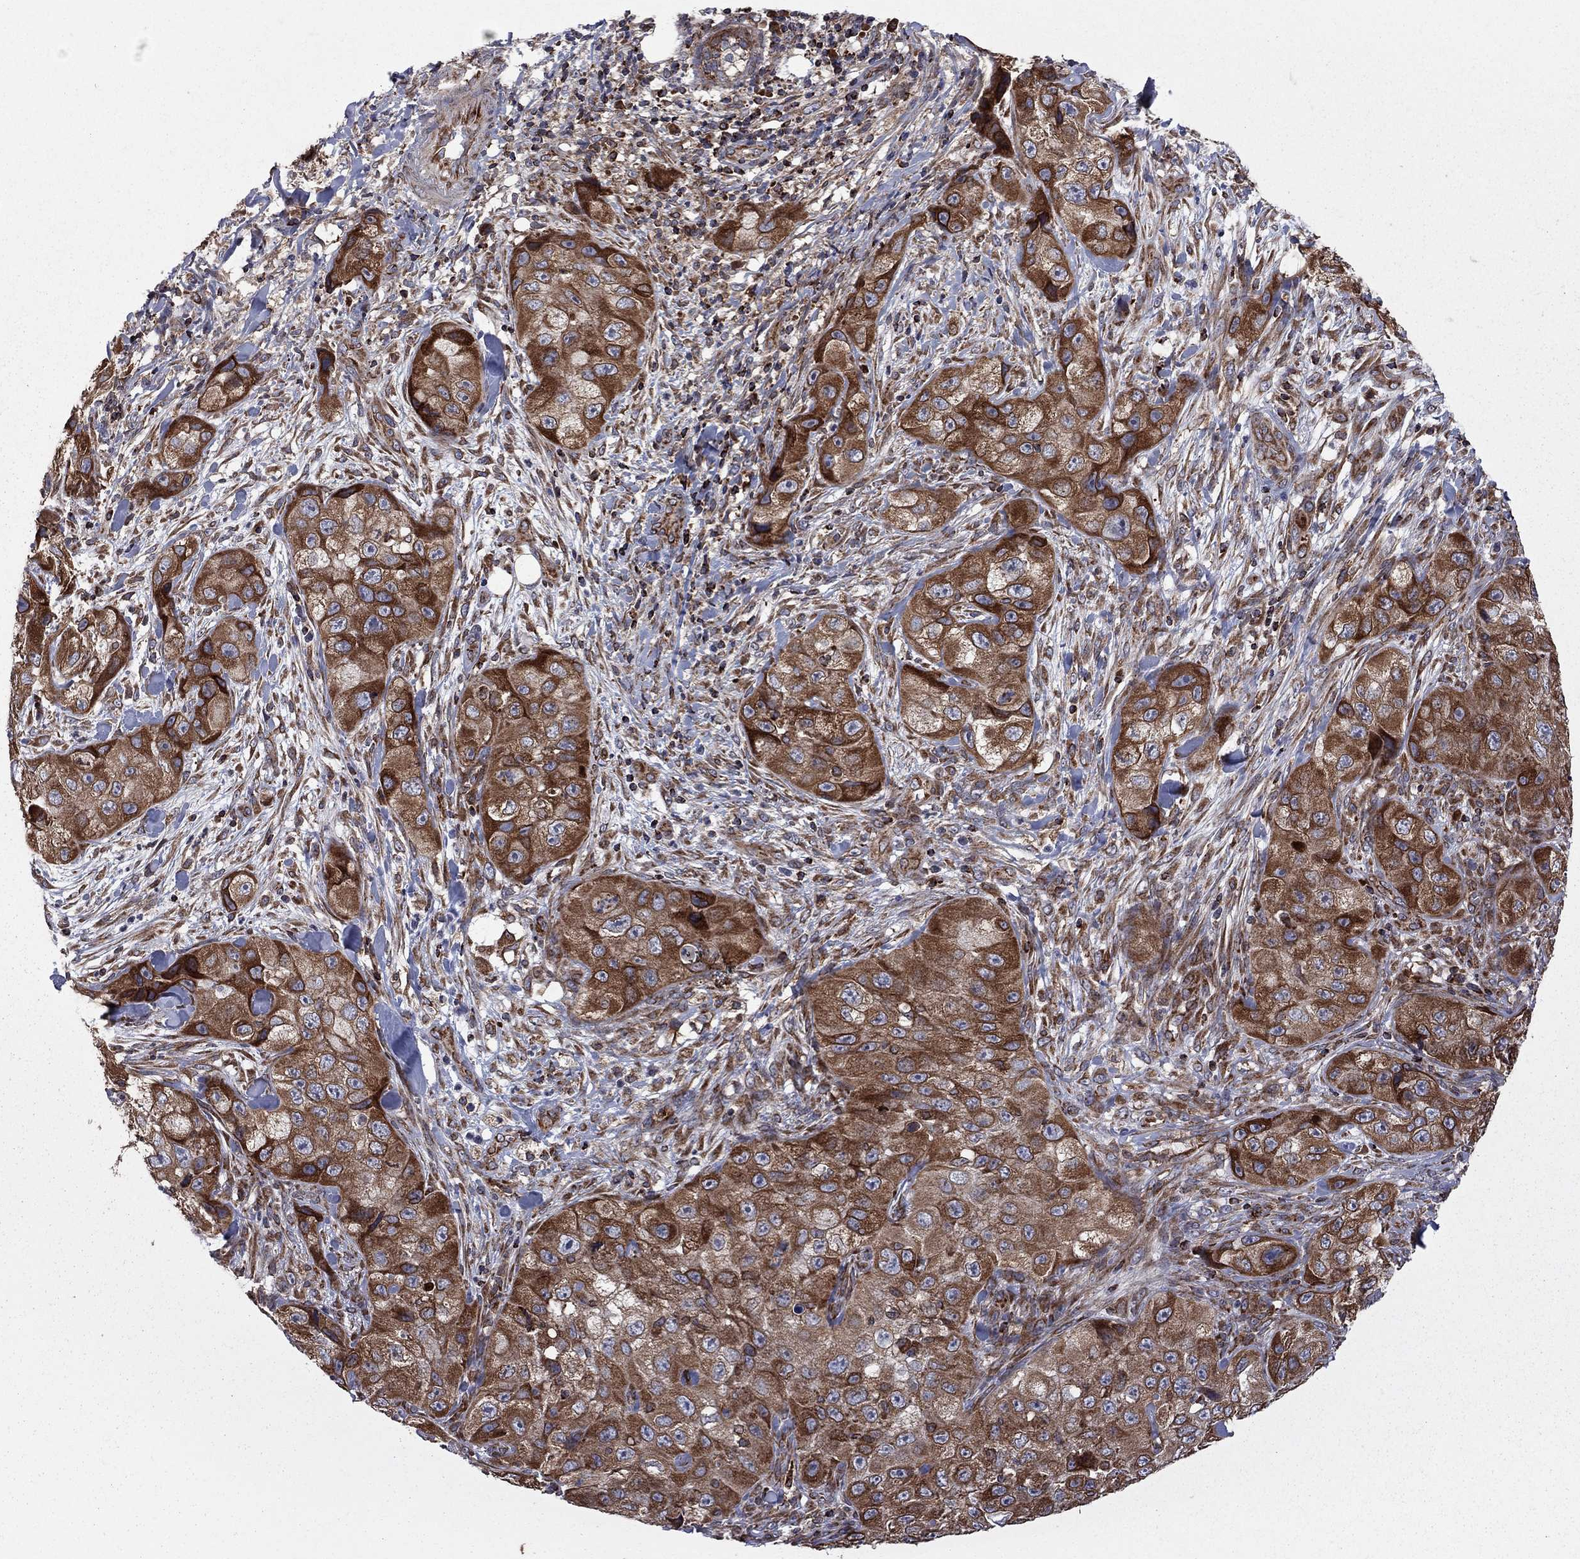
{"staining": {"intensity": "moderate", "quantity": ">75%", "location": "cytoplasmic/membranous"}, "tissue": "skin cancer", "cell_type": "Tumor cells", "image_type": "cancer", "snomed": [{"axis": "morphology", "description": "Squamous cell carcinoma, NOS"}, {"axis": "topography", "description": "Skin"}, {"axis": "topography", "description": "Subcutis"}], "caption": "Squamous cell carcinoma (skin) stained for a protein demonstrates moderate cytoplasmic/membranous positivity in tumor cells. The staining was performed using DAB (3,3'-diaminobenzidine), with brown indicating positive protein expression. Nuclei are stained blue with hematoxylin.", "gene": "CLPTM1", "patient": {"sex": "male", "age": 73}}